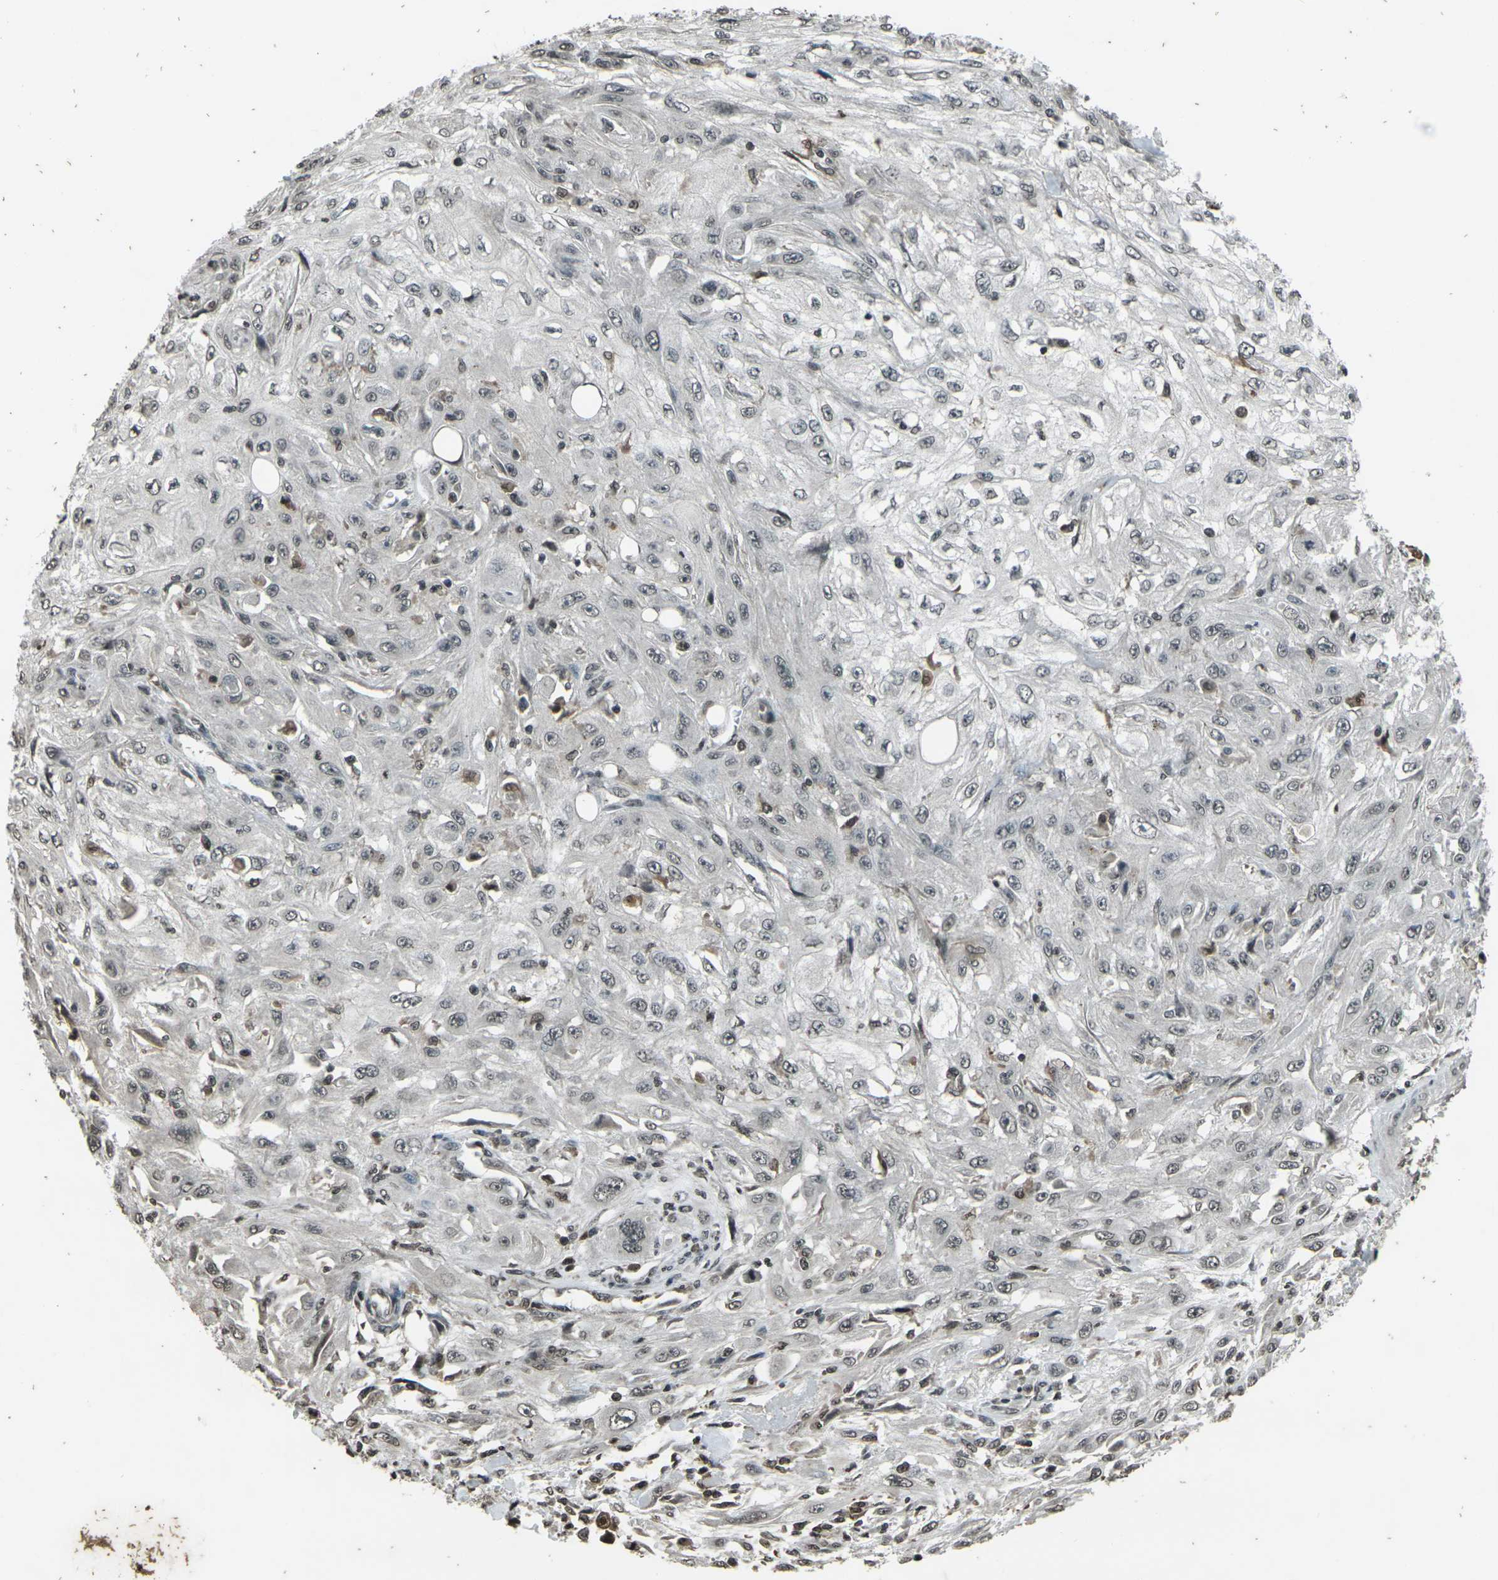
{"staining": {"intensity": "weak", "quantity": "<25%", "location": "nuclear"}, "tissue": "skin cancer", "cell_type": "Tumor cells", "image_type": "cancer", "snomed": [{"axis": "morphology", "description": "Squamous cell carcinoma, NOS"}, {"axis": "topography", "description": "Skin"}], "caption": "Skin cancer (squamous cell carcinoma) was stained to show a protein in brown. There is no significant expression in tumor cells.", "gene": "PRPF8", "patient": {"sex": "male", "age": 75}}